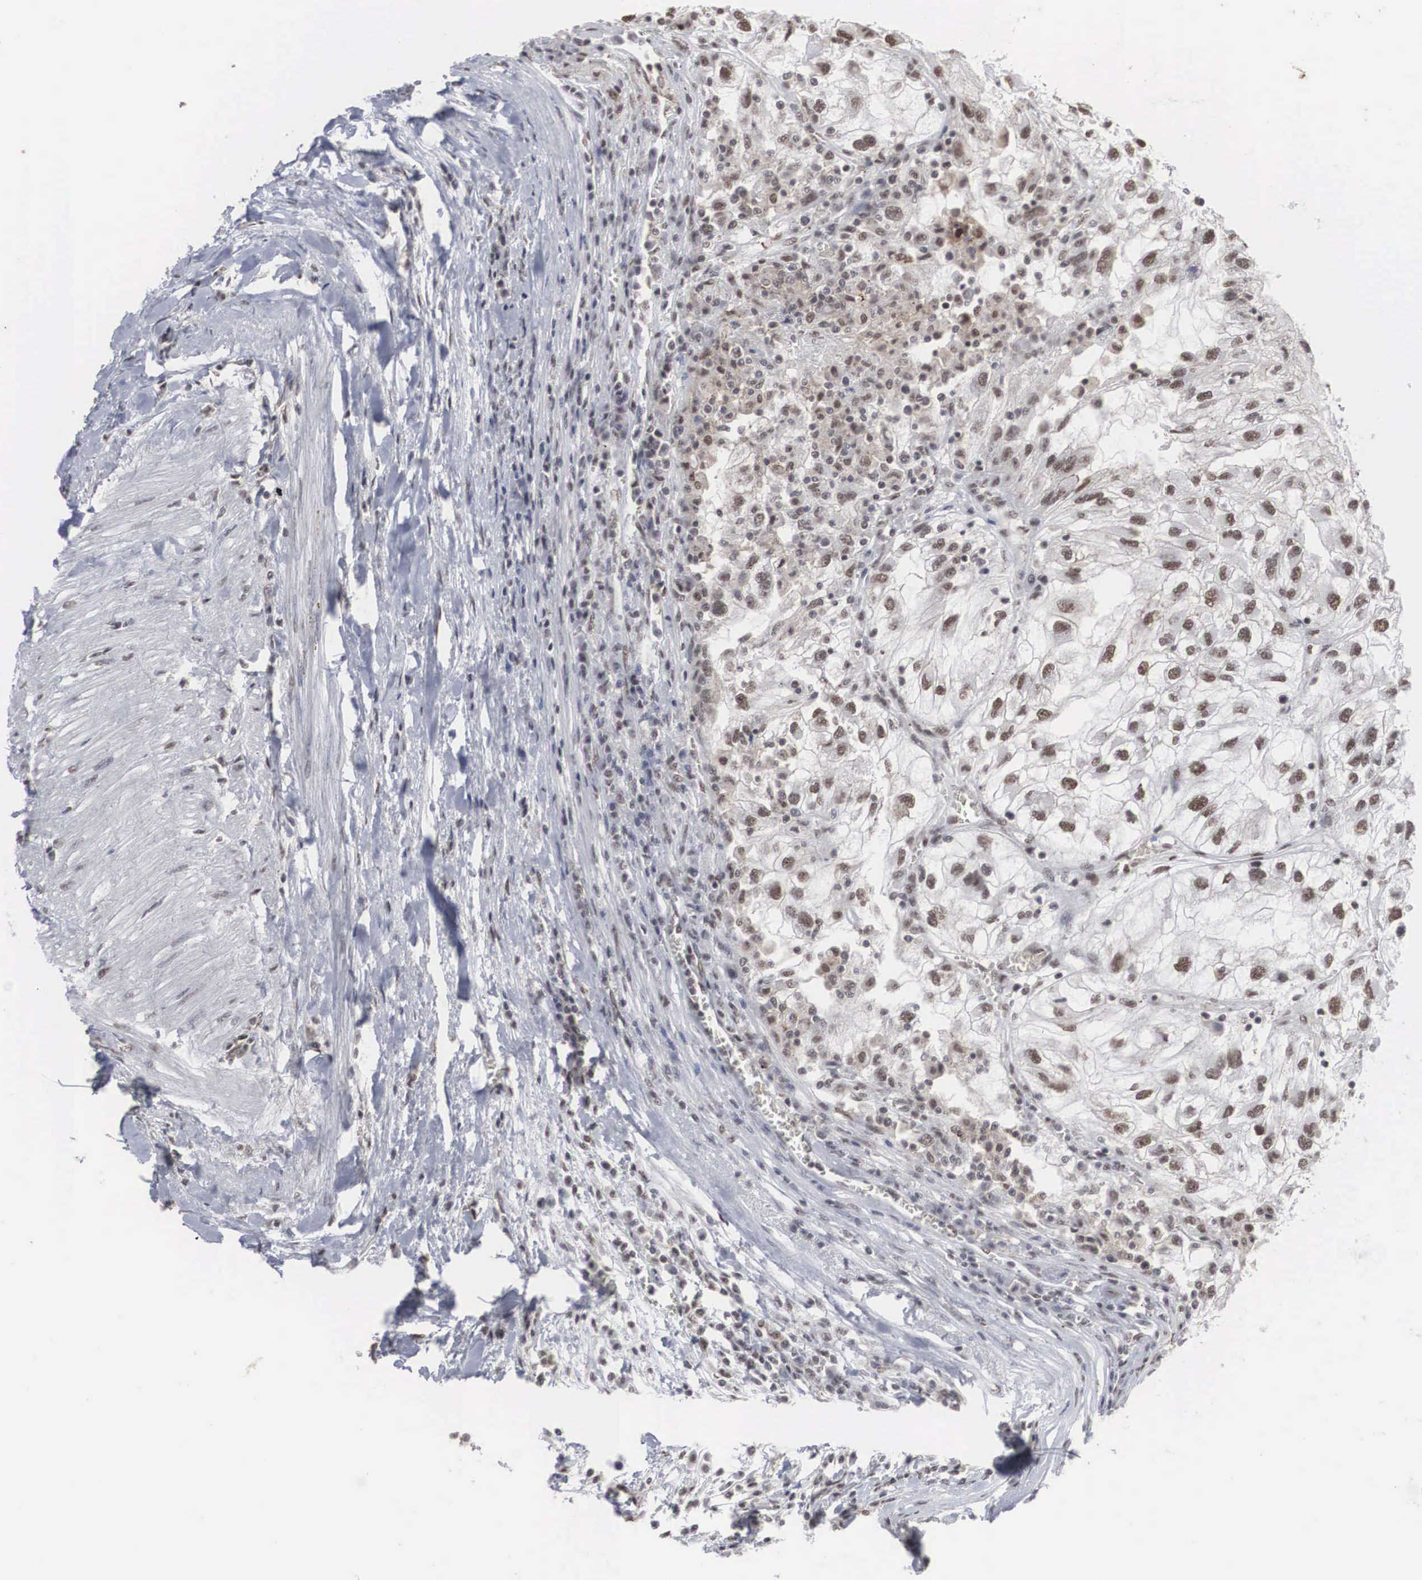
{"staining": {"intensity": "weak", "quantity": "25%-75%", "location": "nuclear"}, "tissue": "renal cancer", "cell_type": "Tumor cells", "image_type": "cancer", "snomed": [{"axis": "morphology", "description": "Normal tissue, NOS"}, {"axis": "morphology", "description": "Adenocarcinoma, NOS"}, {"axis": "topography", "description": "Kidney"}], "caption": "Protein expression analysis of renal cancer demonstrates weak nuclear staining in approximately 25%-75% of tumor cells. The staining was performed using DAB (3,3'-diaminobenzidine), with brown indicating positive protein expression. Nuclei are stained blue with hematoxylin.", "gene": "AUTS2", "patient": {"sex": "male", "age": 71}}